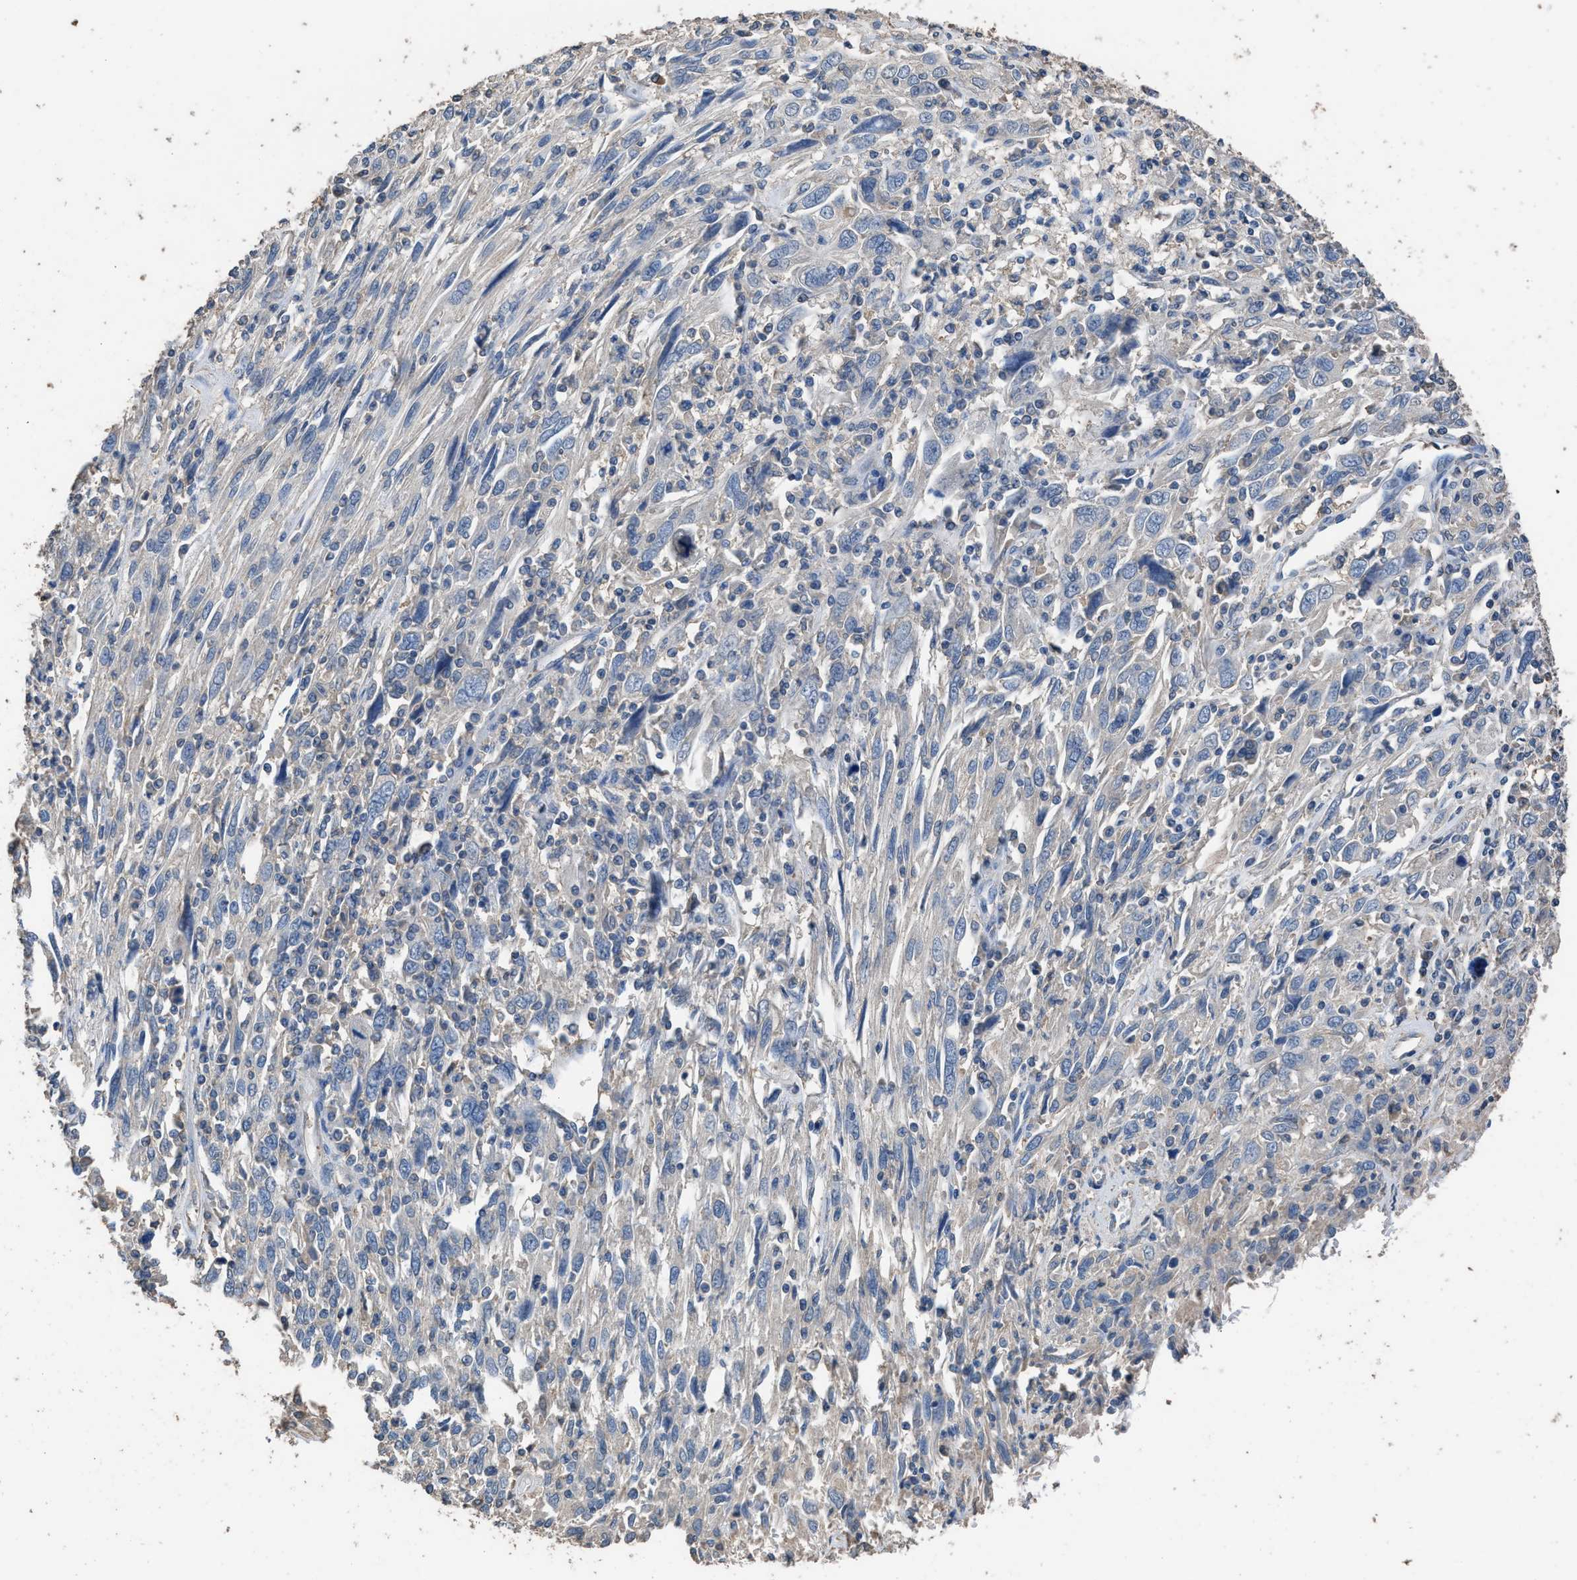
{"staining": {"intensity": "negative", "quantity": "none", "location": "none"}, "tissue": "cervical cancer", "cell_type": "Tumor cells", "image_type": "cancer", "snomed": [{"axis": "morphology", "description": "Squamous cell carcinoma, NOS"}, {"axis": "topography", "description": "Cervix"}], "caption": "This is an immunohistochemistry (IHC) micrograph of human cervical cancer. There is no expression in tumor cells.", "gene": "ITSN1", "patient": {"sex": "female", "age": 46}}